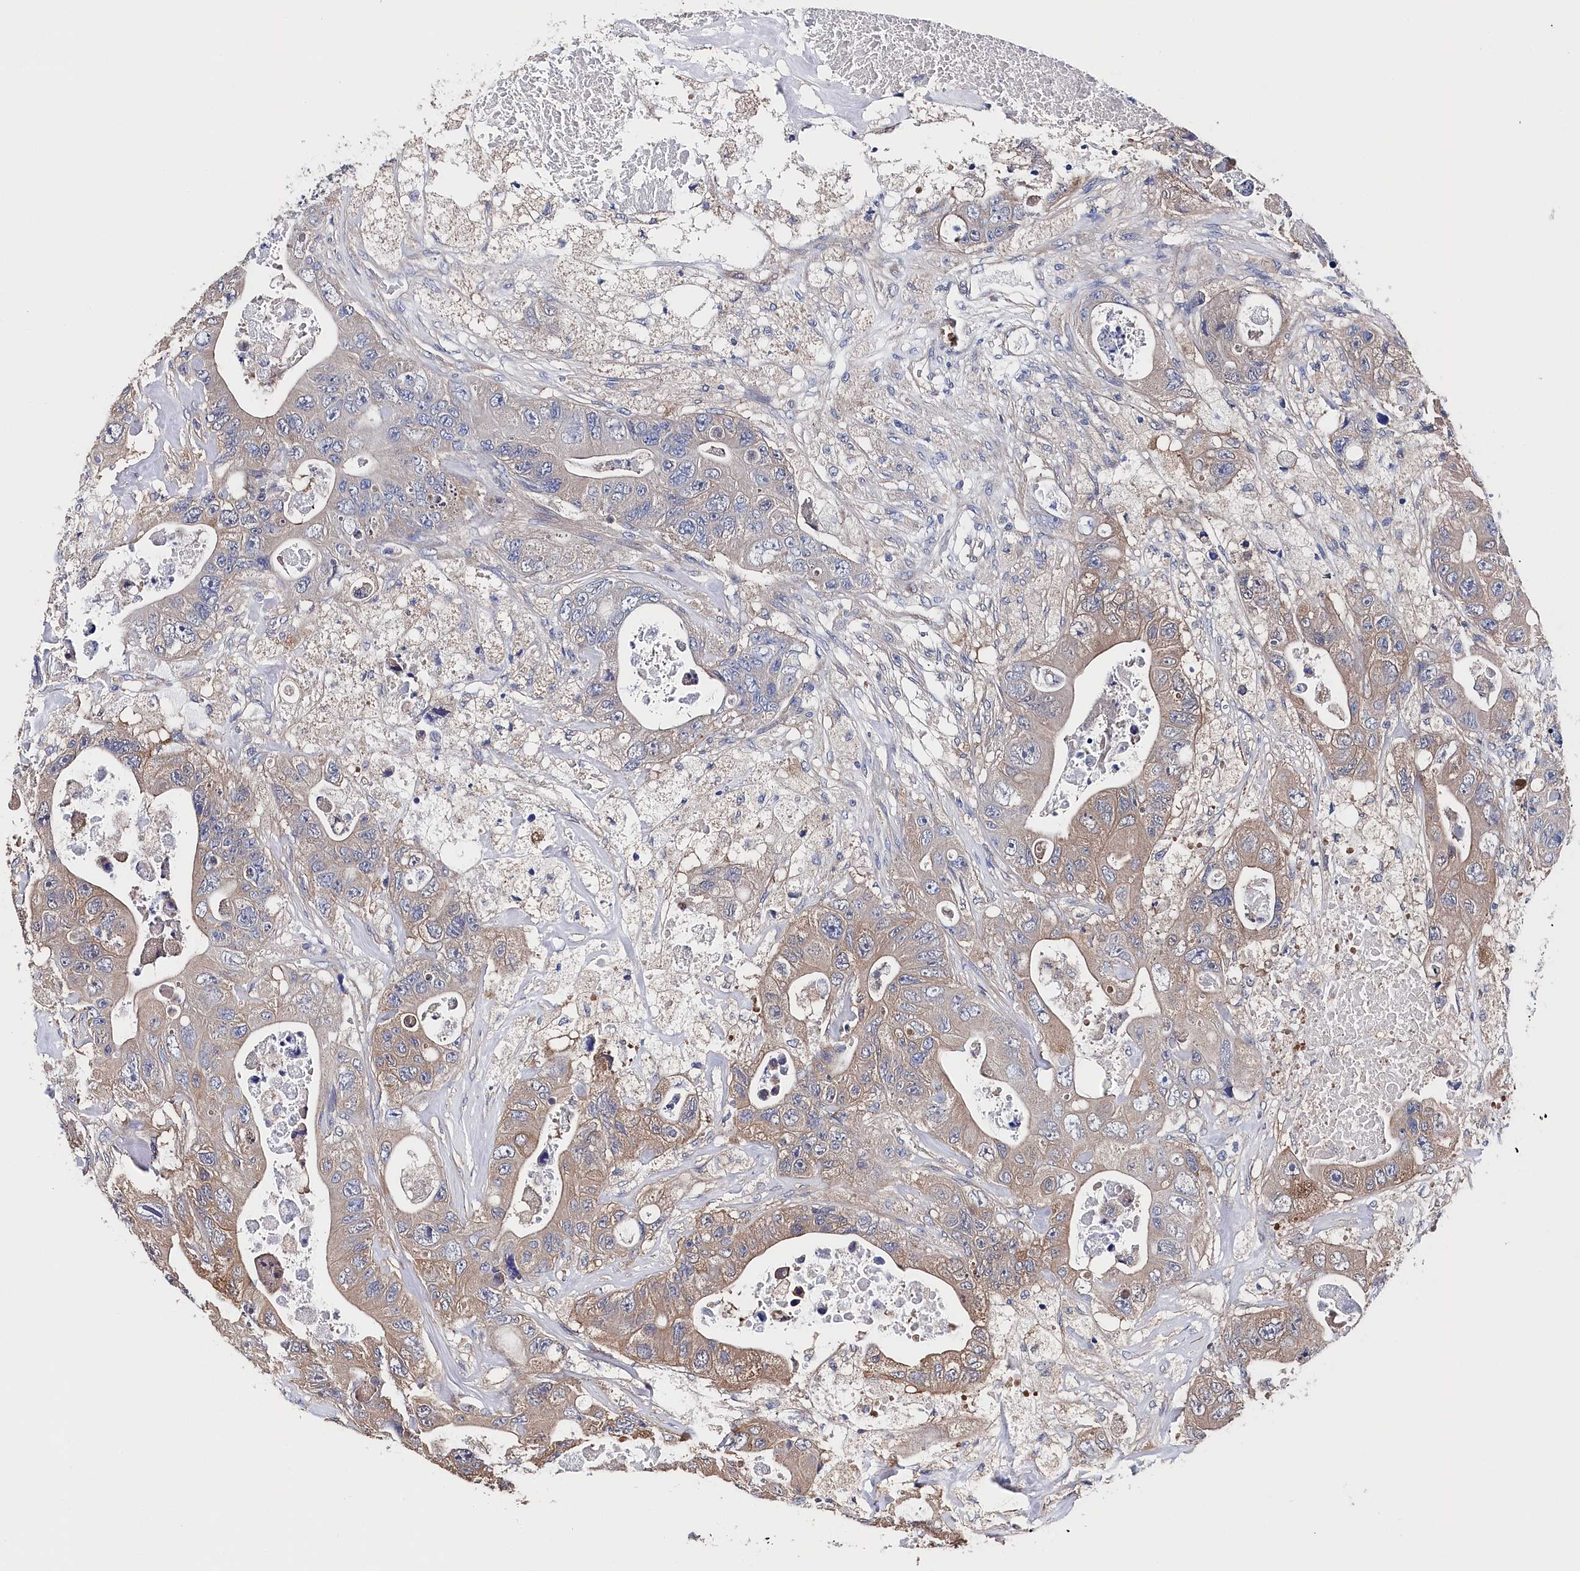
{"staining": {"intensity": "moderate", "quantity": "25%-75%", "location": "cytoplasmic/membranous"}, "tissue": "colorectal cancer", "cell_type": "Tumor cells", "image_type": "cancer", "snomed": [{"axis": "morphology", "description": "Adenocarcinoma, NOS"}, {"axis": "topography", "description": "Colon"}], "caption": "A photomicrograph showing moderate cytoplasmic/membranous expression in approximately 25%-75% of tumor cells in colorectal cancer, as visualized by brown immunohistochemical staining.", "gene": "BHMT", "patient": {"sex": "female", "age": 46}}